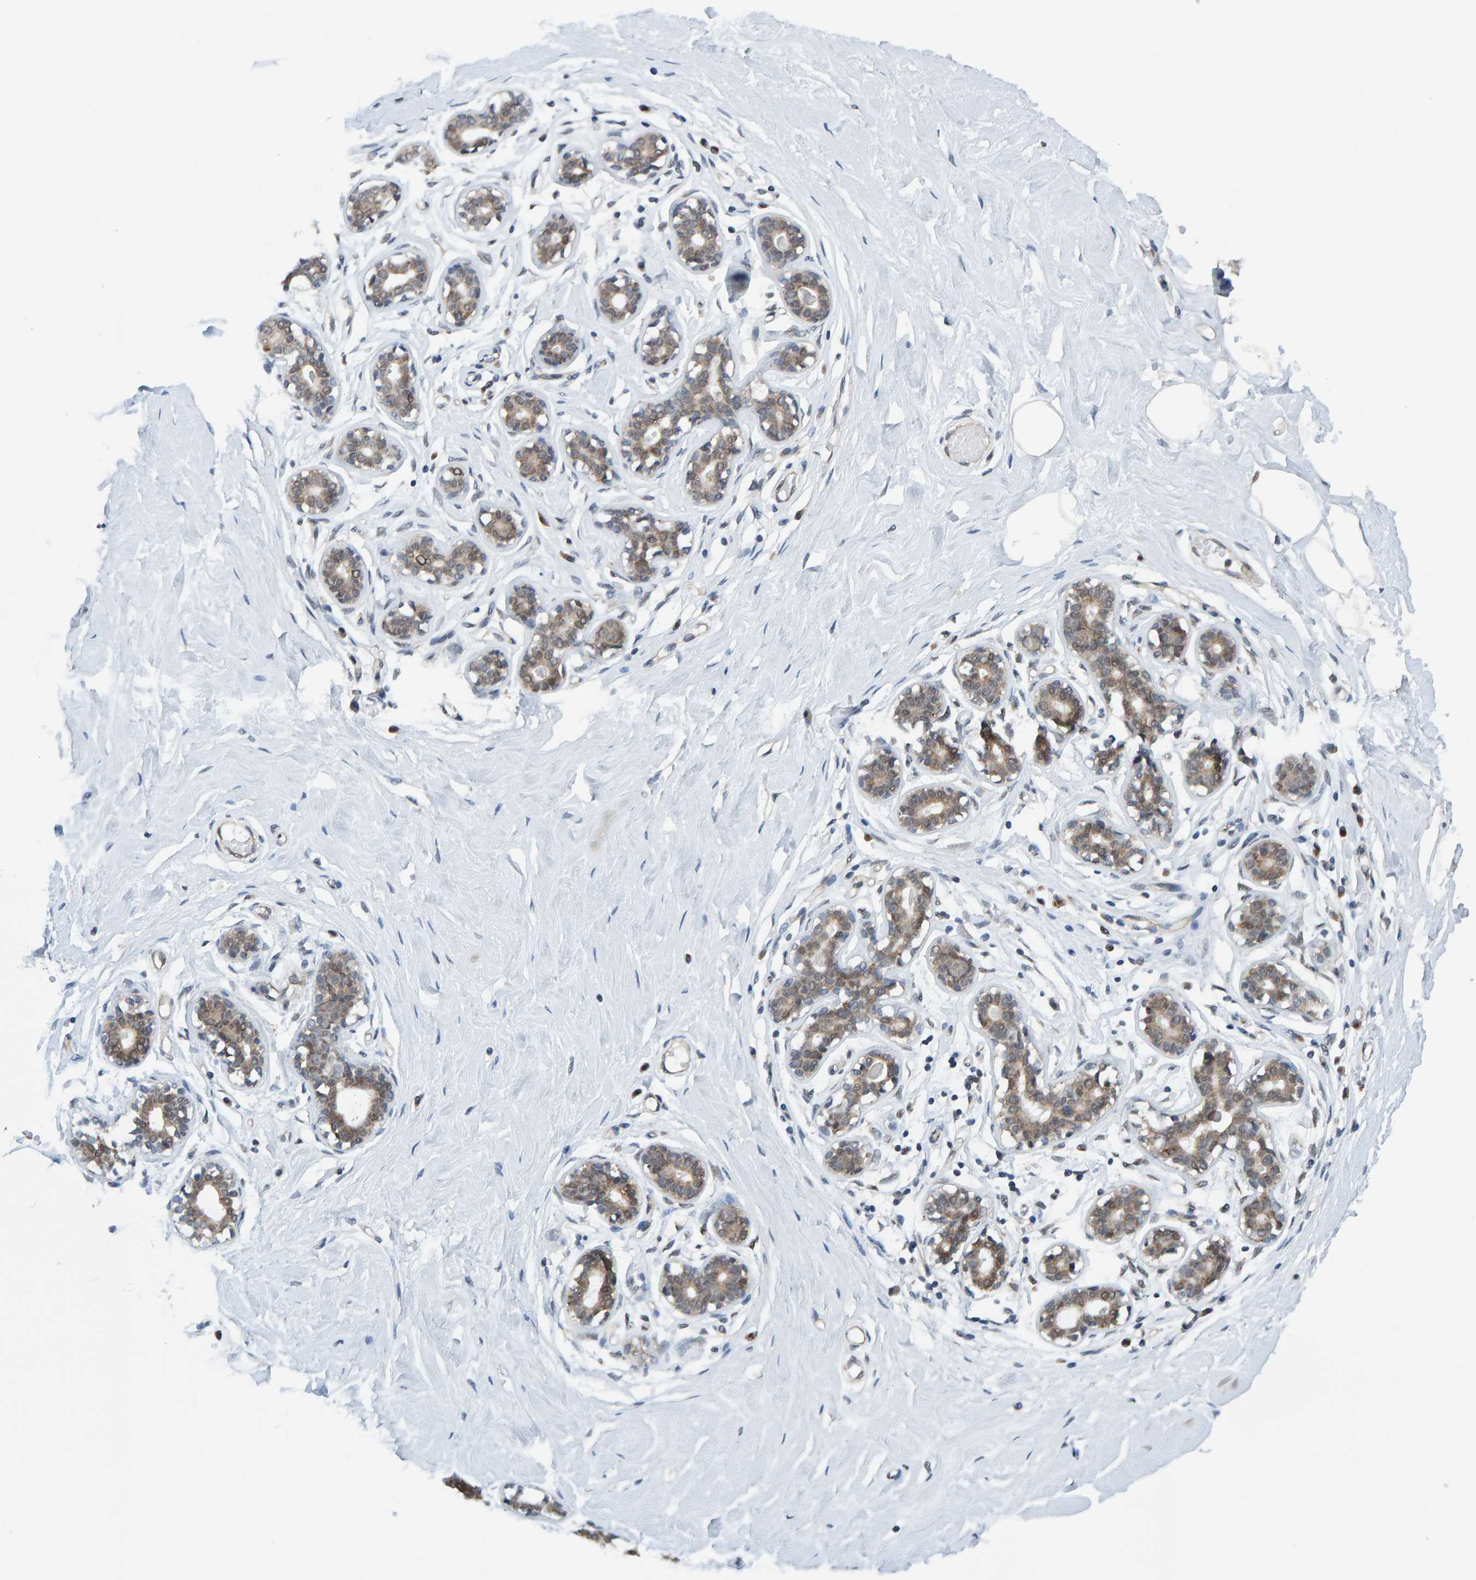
{"staining": {"intensity": "negative", "quantity": "none", "location": "none"}, "tissue": "breast", "cell_type": "Adipocytes", "image_type": "normal", "snomed": [{"axis": "morphology", "description": "Normal tissue, NOS"}, {"axis": "topography", "description": "Breast"}], "caption": "A high-resolution micrograph shows immunohistochemistry (IHC) staining of normal breast, which demonstrates no significant staining in adipocytes. (DAB (3,3'-diaminobenzidine) IHC with hematoxylin counter stain).", "gene": "SCRN2", "patient": {"sex": "female", "age": 23}}